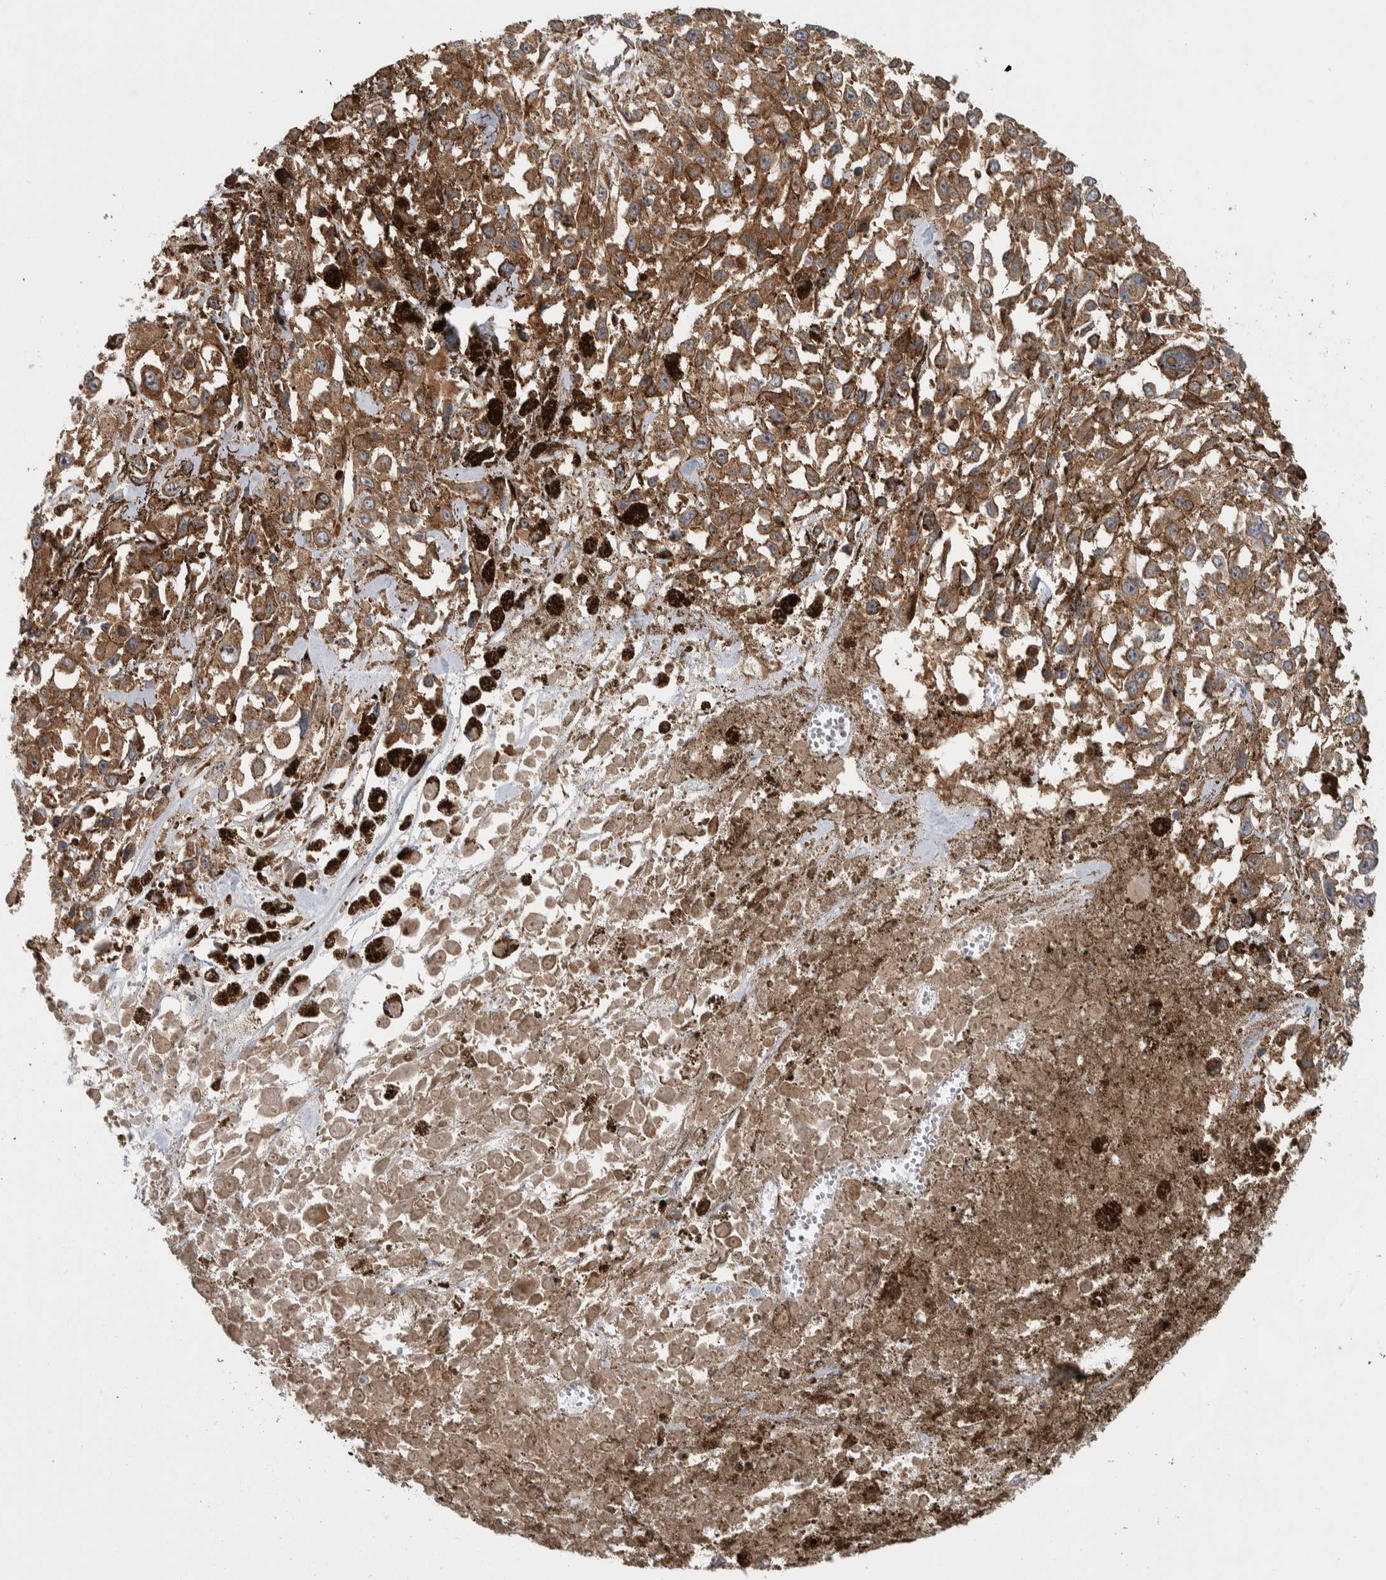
{"staining": {"intensity": "moderate", "quantity": ">75%", "location": "cytoplasmic/membranous"}, "tissue": "melanoma", "cell_type": "Tumor cells", "image_type": "cancer", "snomed": [{"axis": "morphology", "description": "Malignant melanoma, Metastatic site"}, {"axis": "topography", "description": "Lymph node"}], "caption": "Melanoma was stained to show a protein in brown. There is medium levels of moderate cytoplasmic/membranous positivity in approximately >75% of tumor cells.", "gene": "EIF3H", "patient": {"sex": "male", "age": 59}}